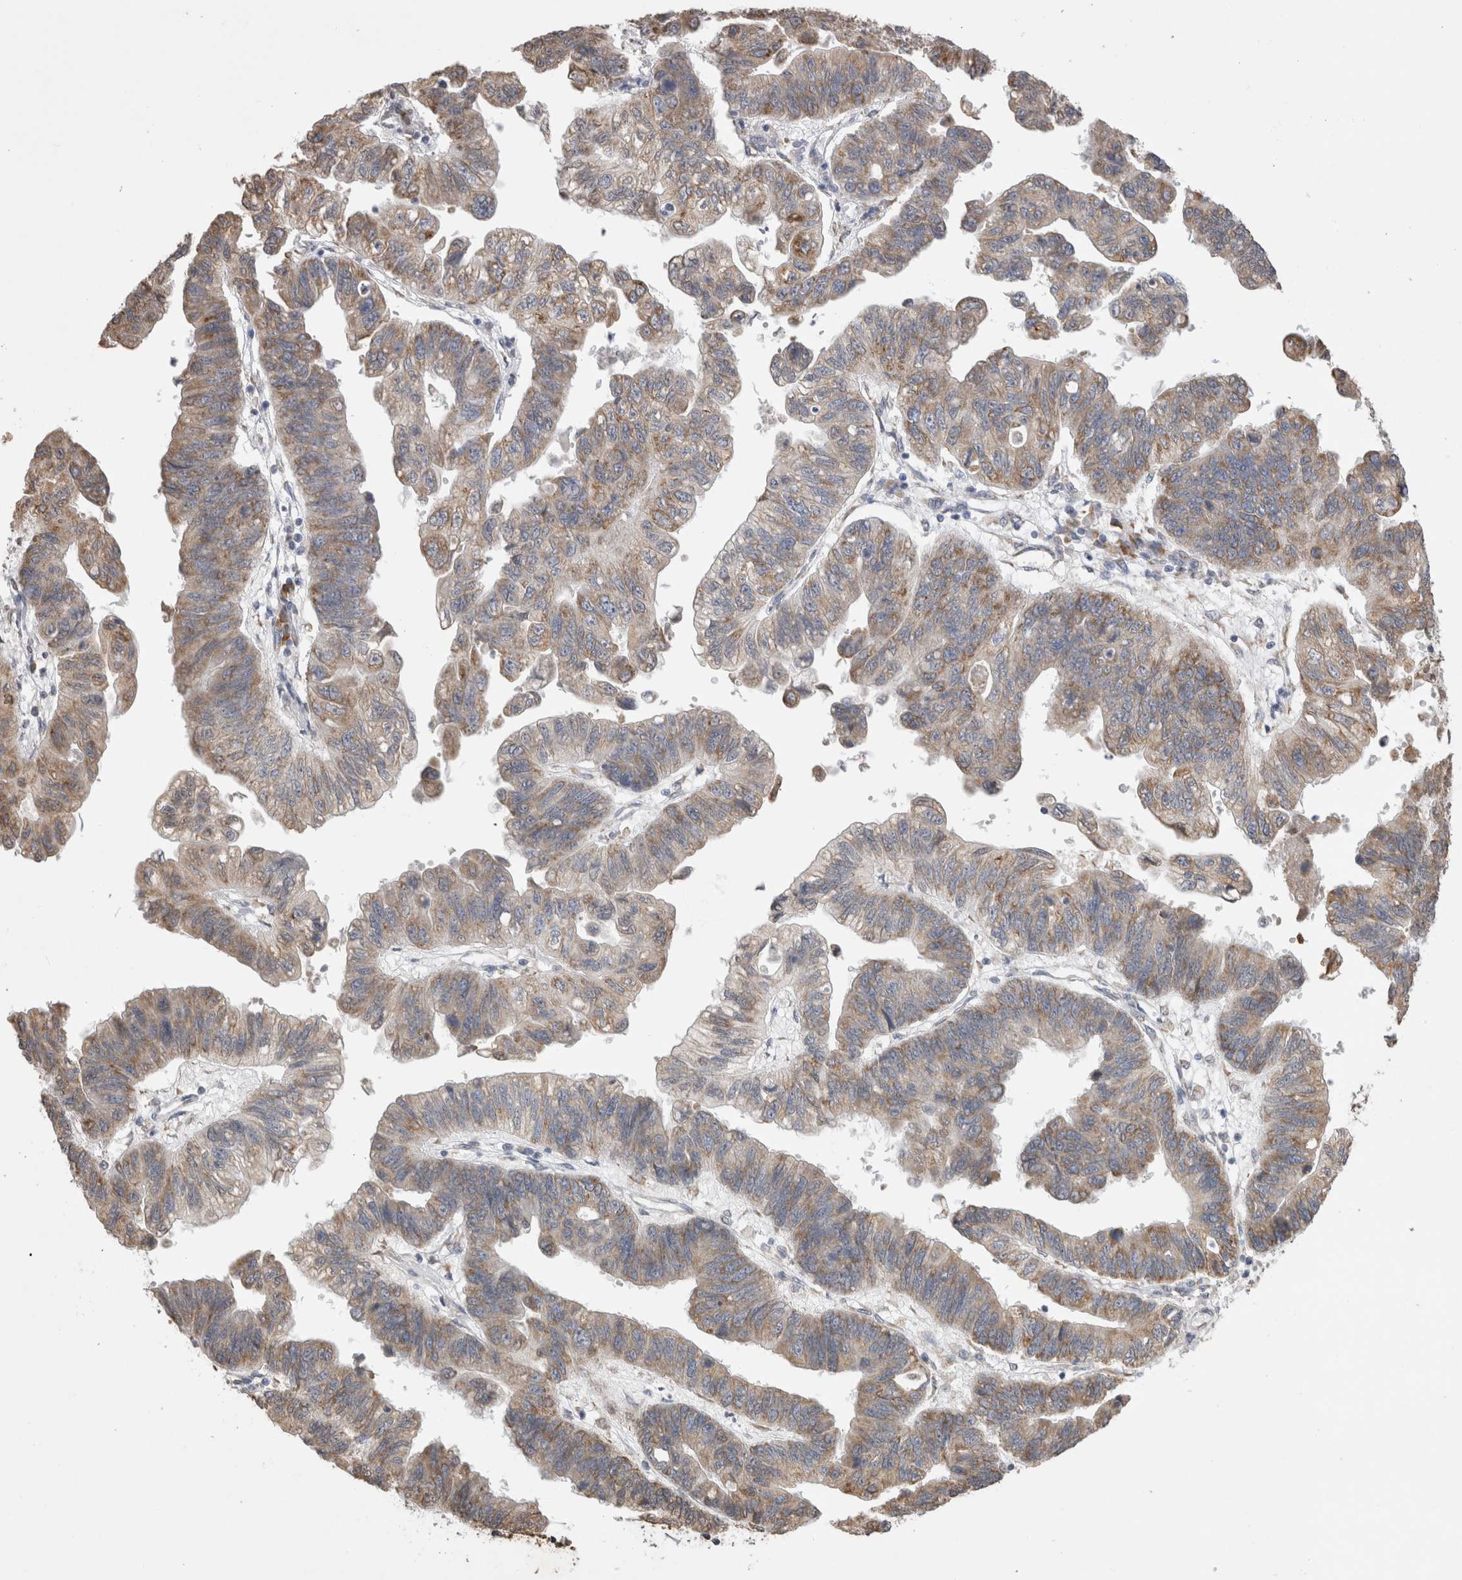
{"staining": {"intensity": "weak", "quantity": ">75%", "location": "cytoplasmic/membranous"}, "tissue": "stomach cancer", "cell_type": "Tumor cells", "image_type": "cancer", "snomed": [{"axis": "morphology", "description": "Adenocarcinoma, NOS"}, {"axis": "topography", "description": "Stomach"}], "caption": "Adenocarcinoma (stomach) stained with a protein marker shows weak staining in tumor cells.", "gene": "NOMO1", "patient": {"sex": "male", "age": 59}}